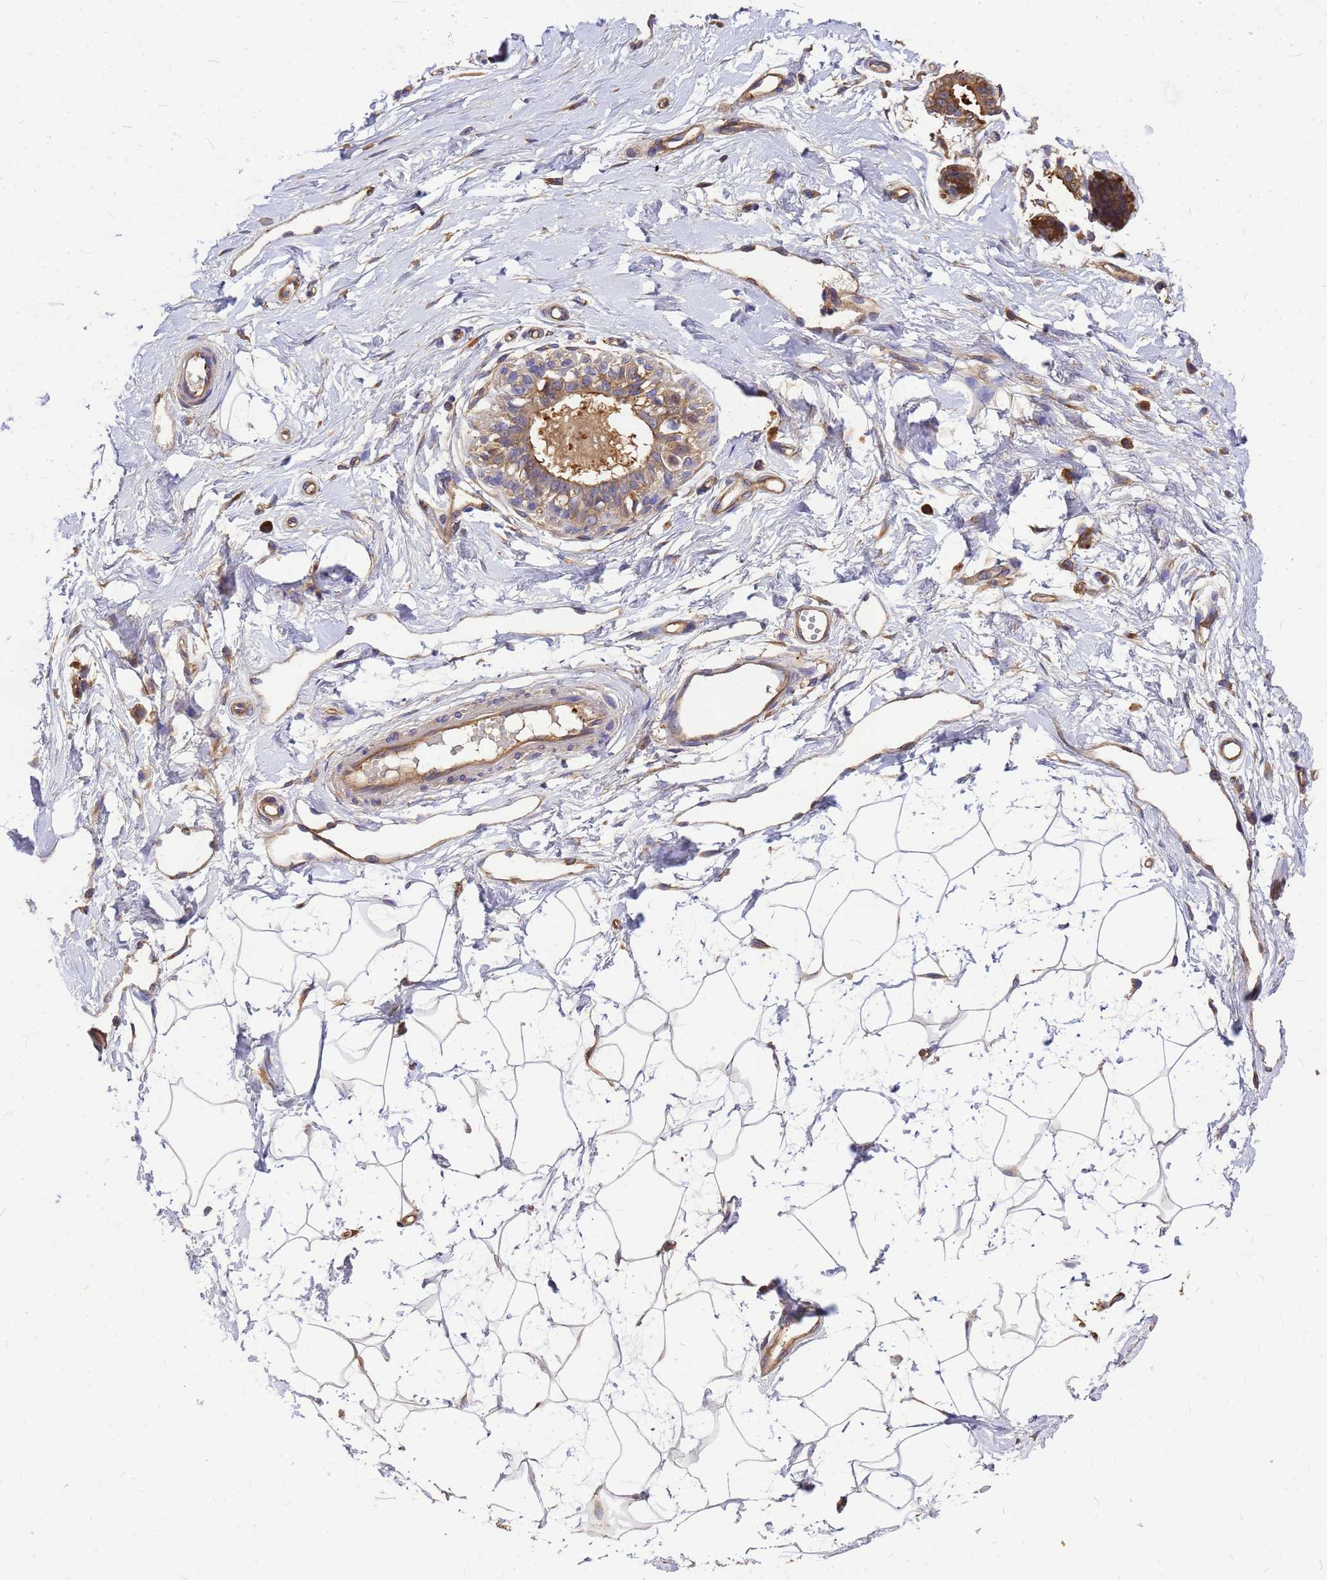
{"staining": {"intensity": "moderate", "quantity": "25%-75%", "location": "cytoplasmic/membranous"}, "tissue": "breast", "cell_type": "Adipocytes", "image_type": "normal", "snomed": [{"axis": "morphology", "description": "Normal tissue, NOS"}, {"axis": "topography", "description": "Breast"}], "caption": "IHC micrograph of unremarkable breast stained for a protein (brown), which reveals medium levels of moderate cytoplasmic/membranous positivity in approximately 25%-75% of adipocytes.", "gene": "GID4", "patient": {"sex": "female", "age": 45}}